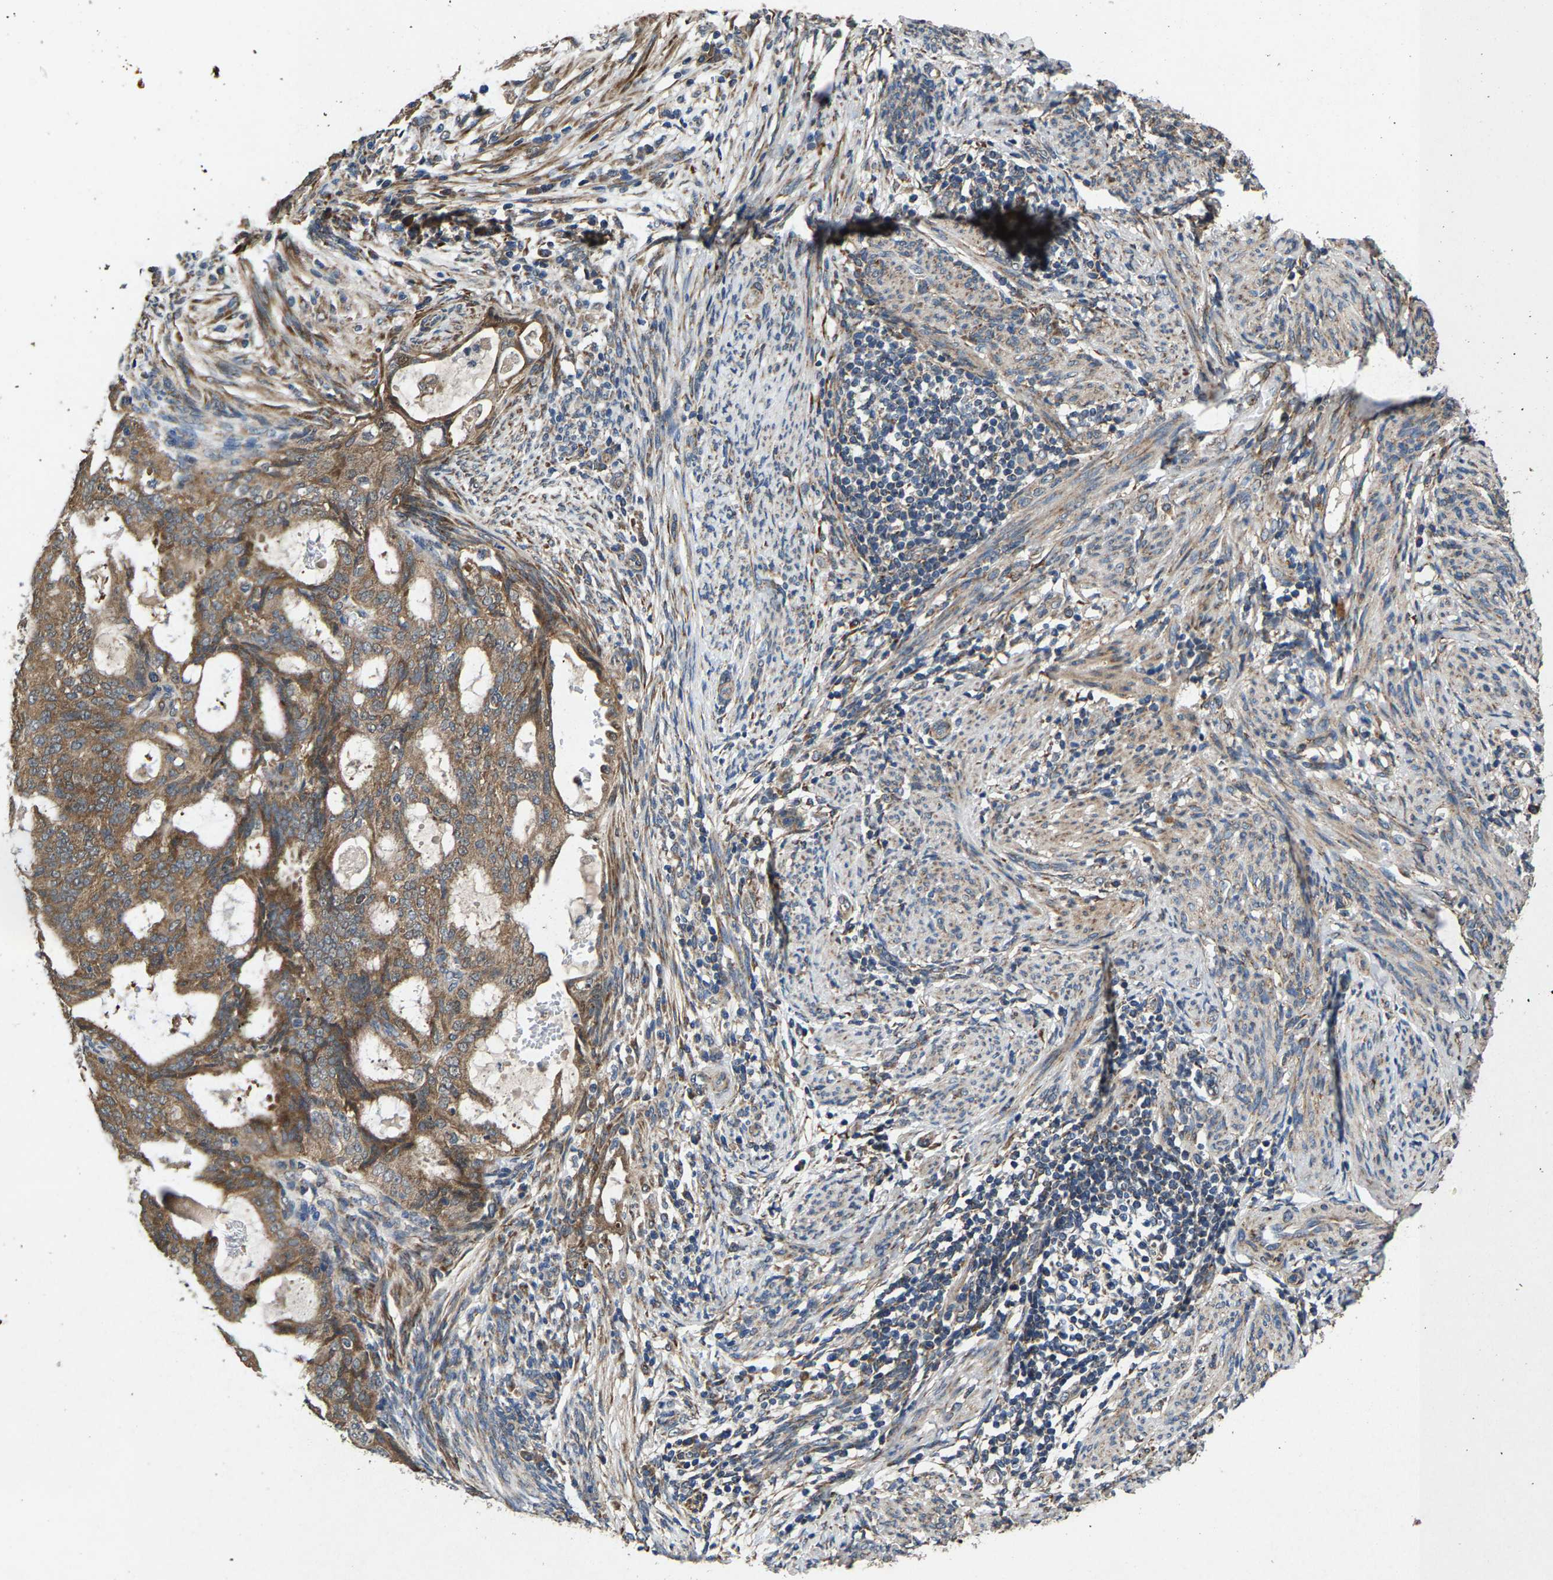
{"staining": {"intensity": "moderate", "quantity": ">75%", "location": "cytoplasmic/membranous"}, "tissue": "endometrial cancer", "cell_type": "Tumor cells", "image_type": "cancer", "snomed": [{"axis": "morphology", "description": "Adenocarcinoma, NOS"}, {"axis": "topography", "description": "Endometrium"}], "caption": "Immunohistochemistry of endometrial adenocarcinoma displays medium levels of moderate cytoplasmic/membranous staining in approximately >75% of tumor cells.", "gene": "PDP1", "patient": {"sex": "female", "age": 58}}